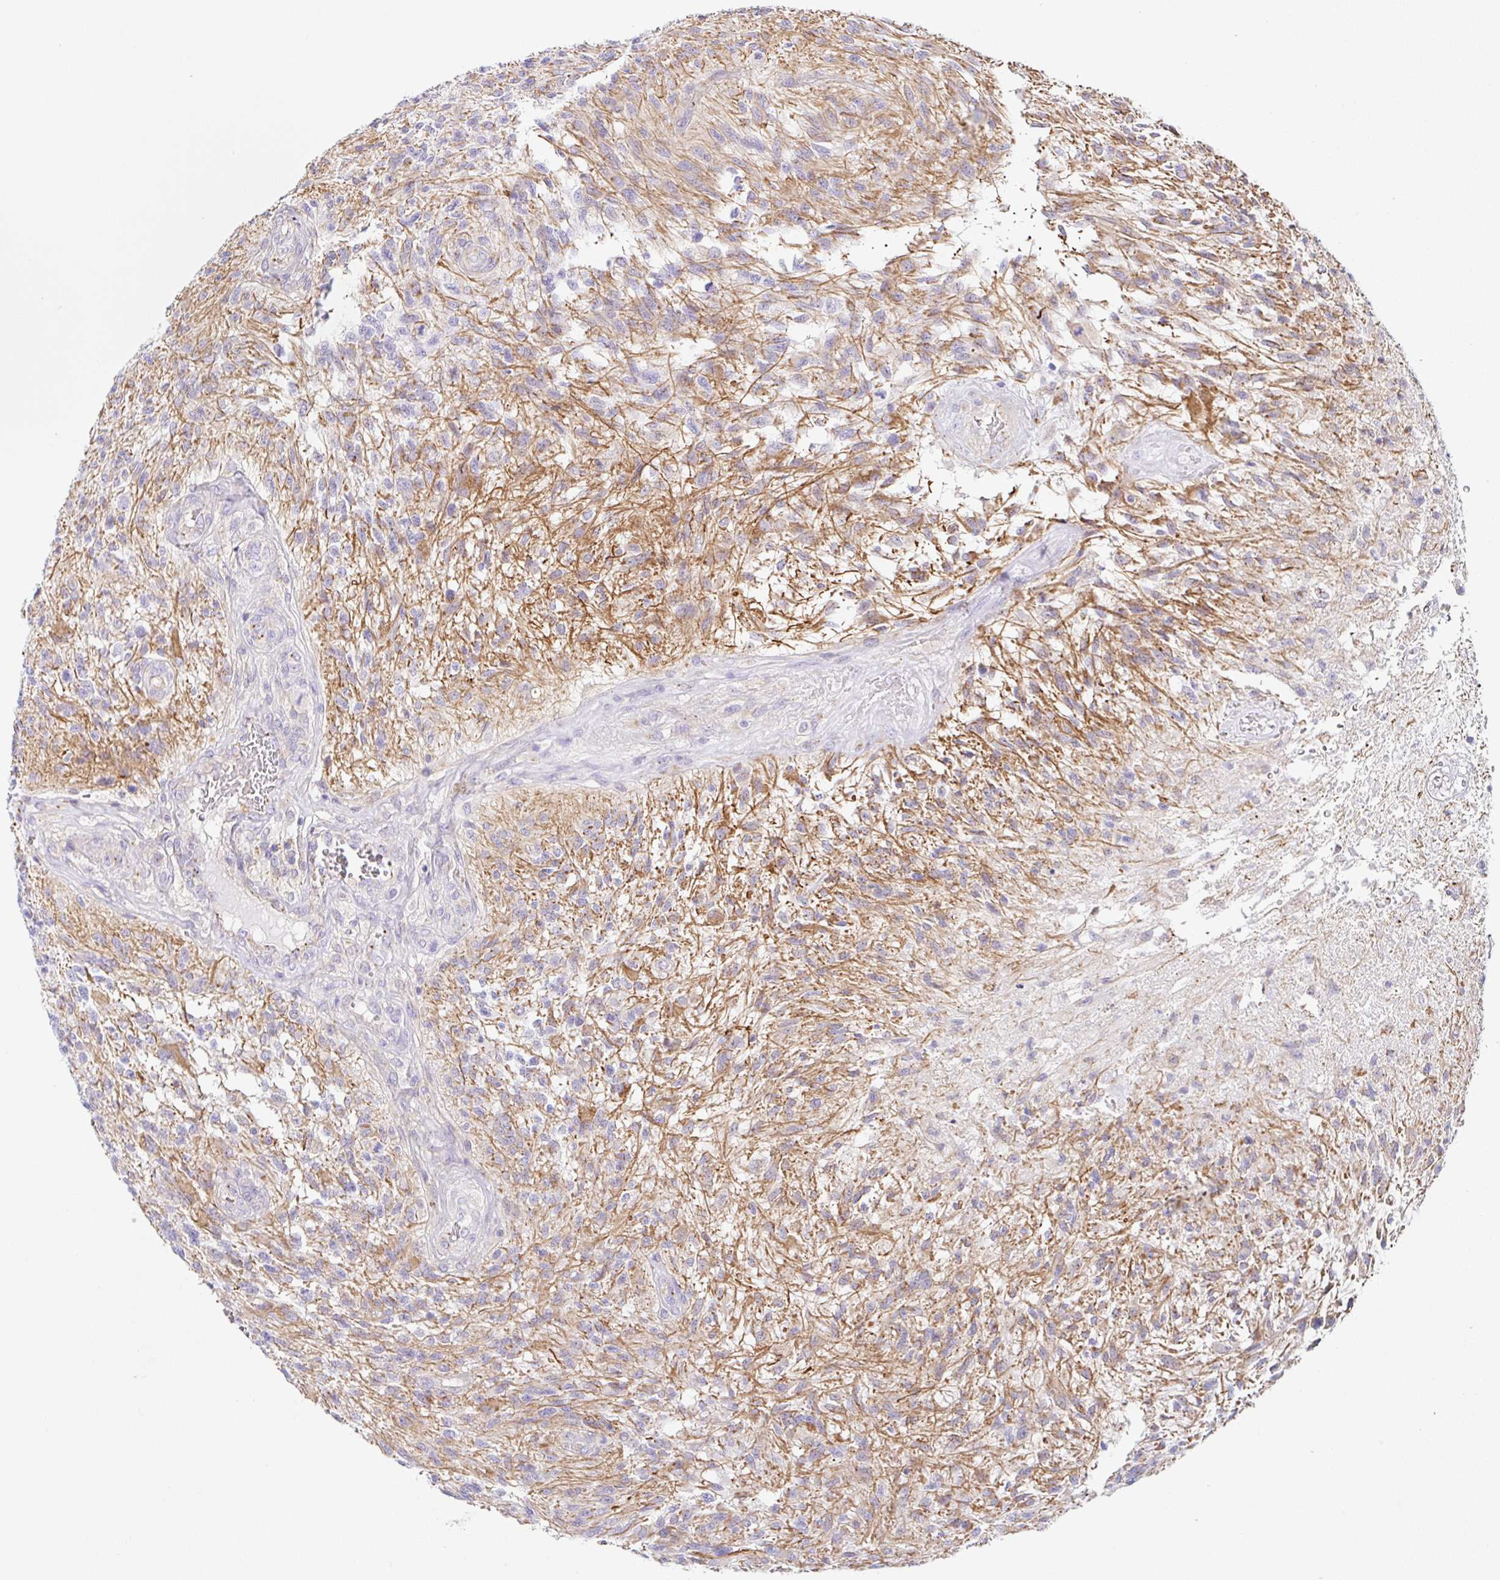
{"staining": {"intensity": "weak", "quantity": "<25%", "location": "cytoplasmic/membranous"}, "tissue": "glioma", "cell_type": "Tumor cells", "image_type": "cancer", "snomed": [{"axis": "morphology", "description": "Glioma, malignant, High grade"}, {"axis": "topography", "description": "Brain"}], "caption": "DAB (3,3'-diaminobenzidine) immunohistochemical staining of human glioma displays no significant positivity in tumor cells.", "gene": "DKK4", "patient": {"sex": "male", "age": 56}}